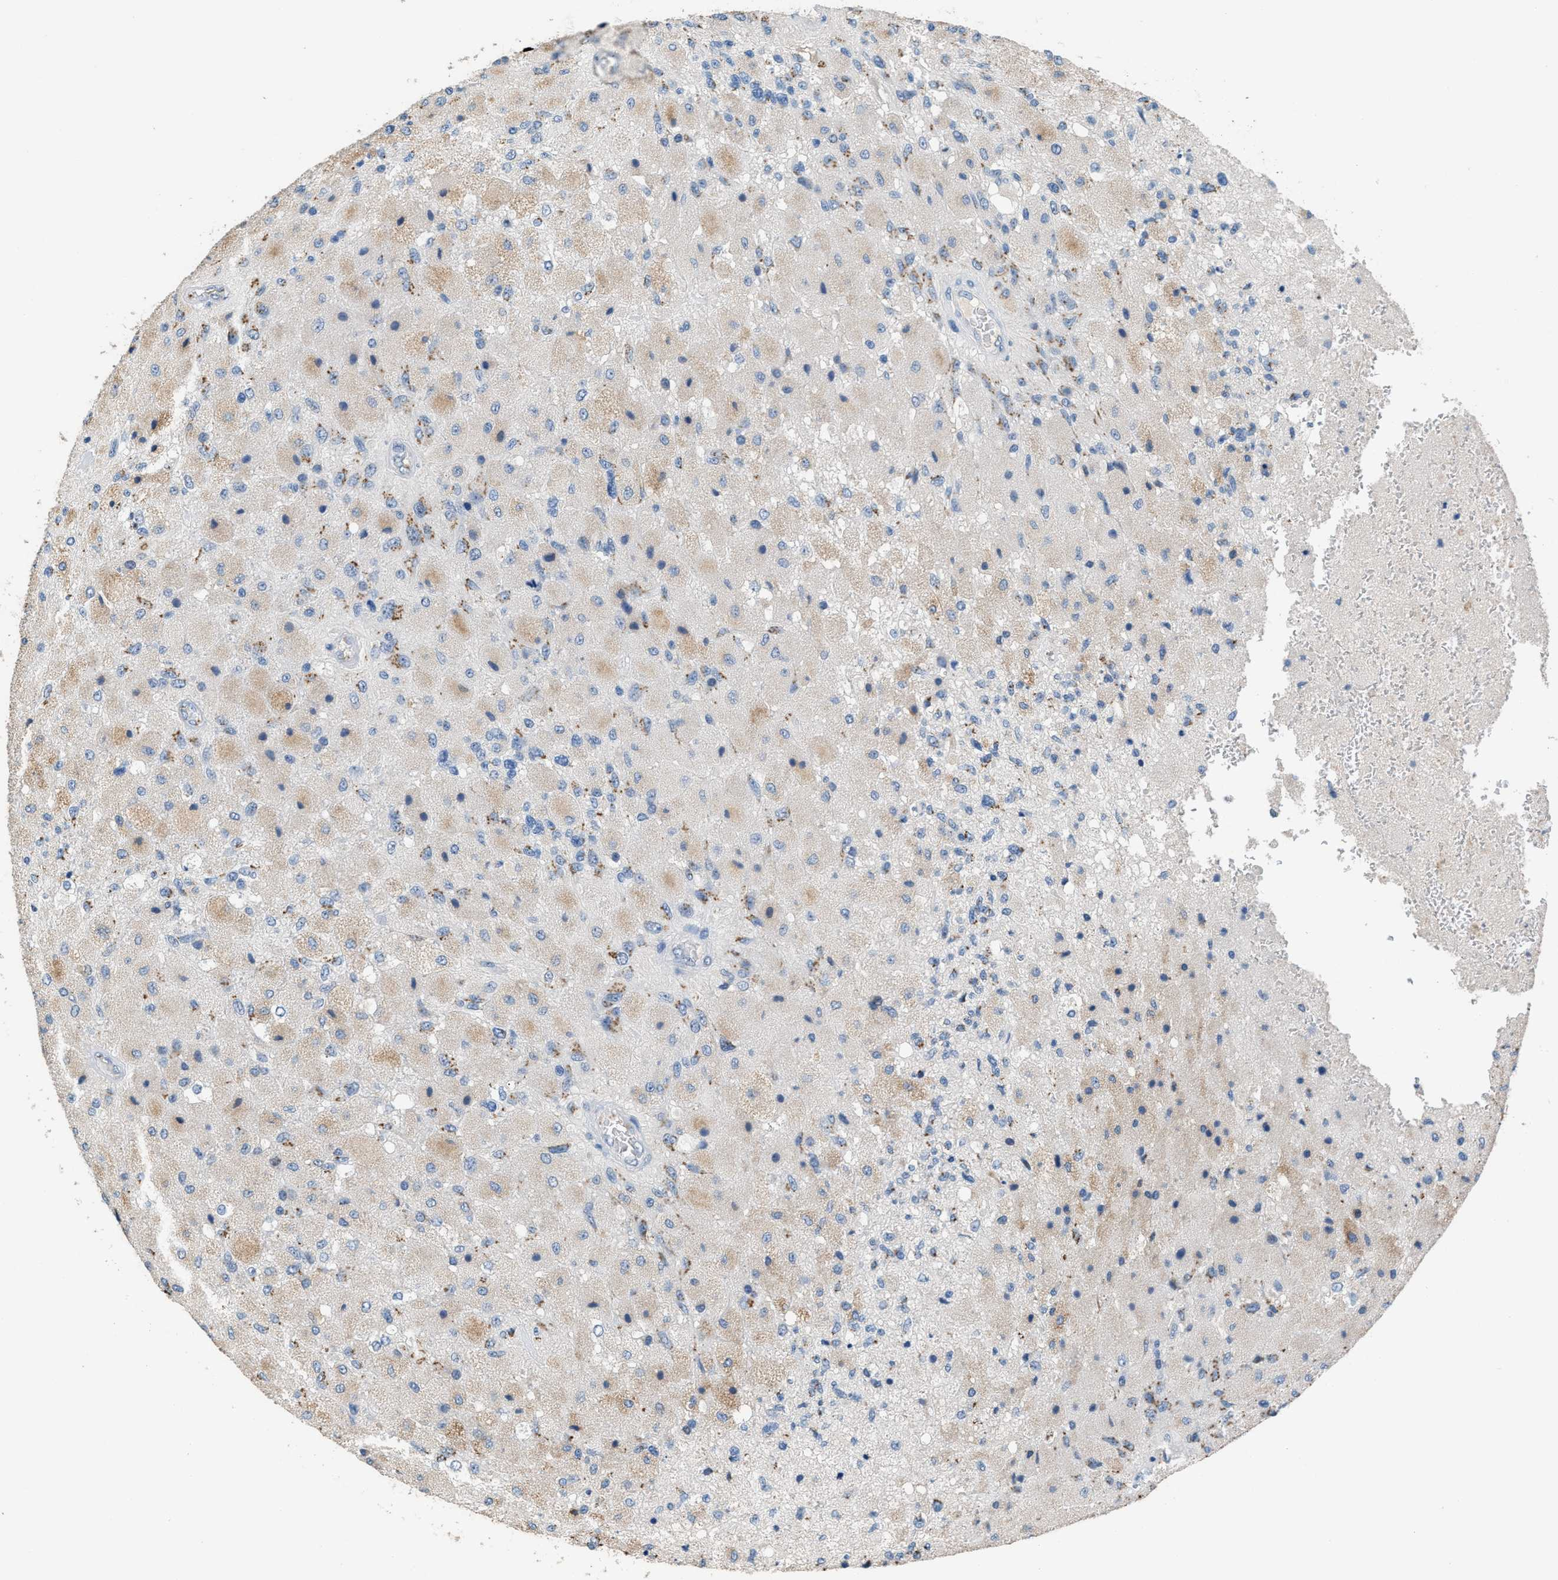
{"staining": {"intensity": "weak", "quantity": ">75%", "location": "cytoplasmic/membranous"}, "tissue": "glioma", "cell_type": "Tumor cells", "image_type": "cancer", "snomed": [{"axis": "morphology", "description": "Normal tissue, NOS"}, {"axis": "morphology", "description": "Glioma, malignant, High grade"}, {"axis": "topography", "description": "Cerebral cortex"}], "caption": "Immunohistochemical staining of human glioma demonstrates weak cytoplasmic/membranous protein expression in about >75% of tumor cells.", "gene": "GOLM1", "patient": {"sex": "male", "age": 77}}